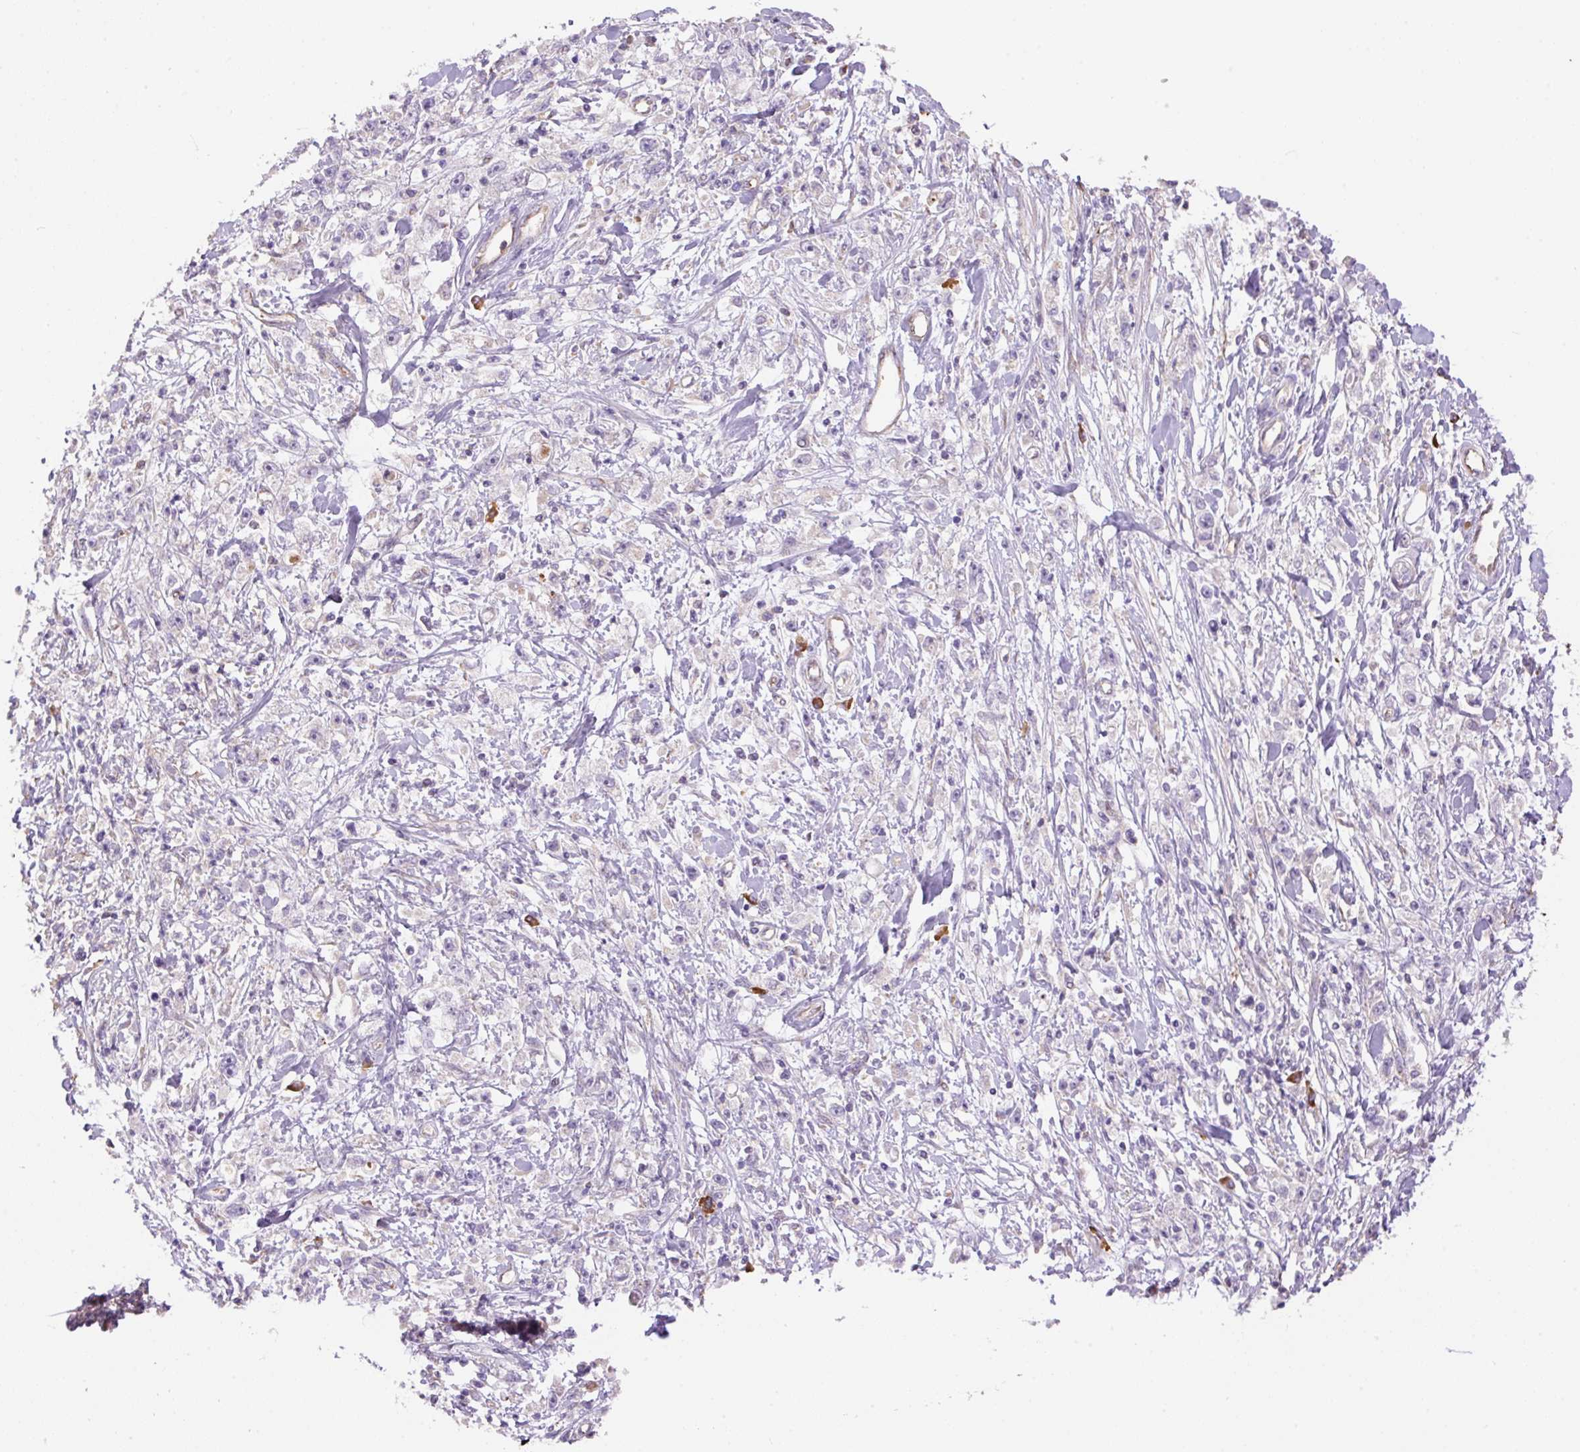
{"staining": {"intensity": "negative", "quantity": "none", "location": "none"}, "tissue": "stomach cancer", "cell_type": "Tumor cells", "image_type": "cancer", "snomed": [{"axis": "morphology", "description": "Adenocarcinoma, NOS"}, {"axis": "topography", "description": "Stomach"}], "caption": "High magnification brightfield microscopy of stomach adenocarcinoma stained with DAB (3,3'-diaminobenzidine) (brown) and counterstained with hematoxylin (blue): tumor cells show no significant expression. (Brightfield microscopy of DAB (3,3'-diaminobenzidine) IHC at high magnification).", "gene": "PPME1", "patient": {"sex": "female", "age": 59}}